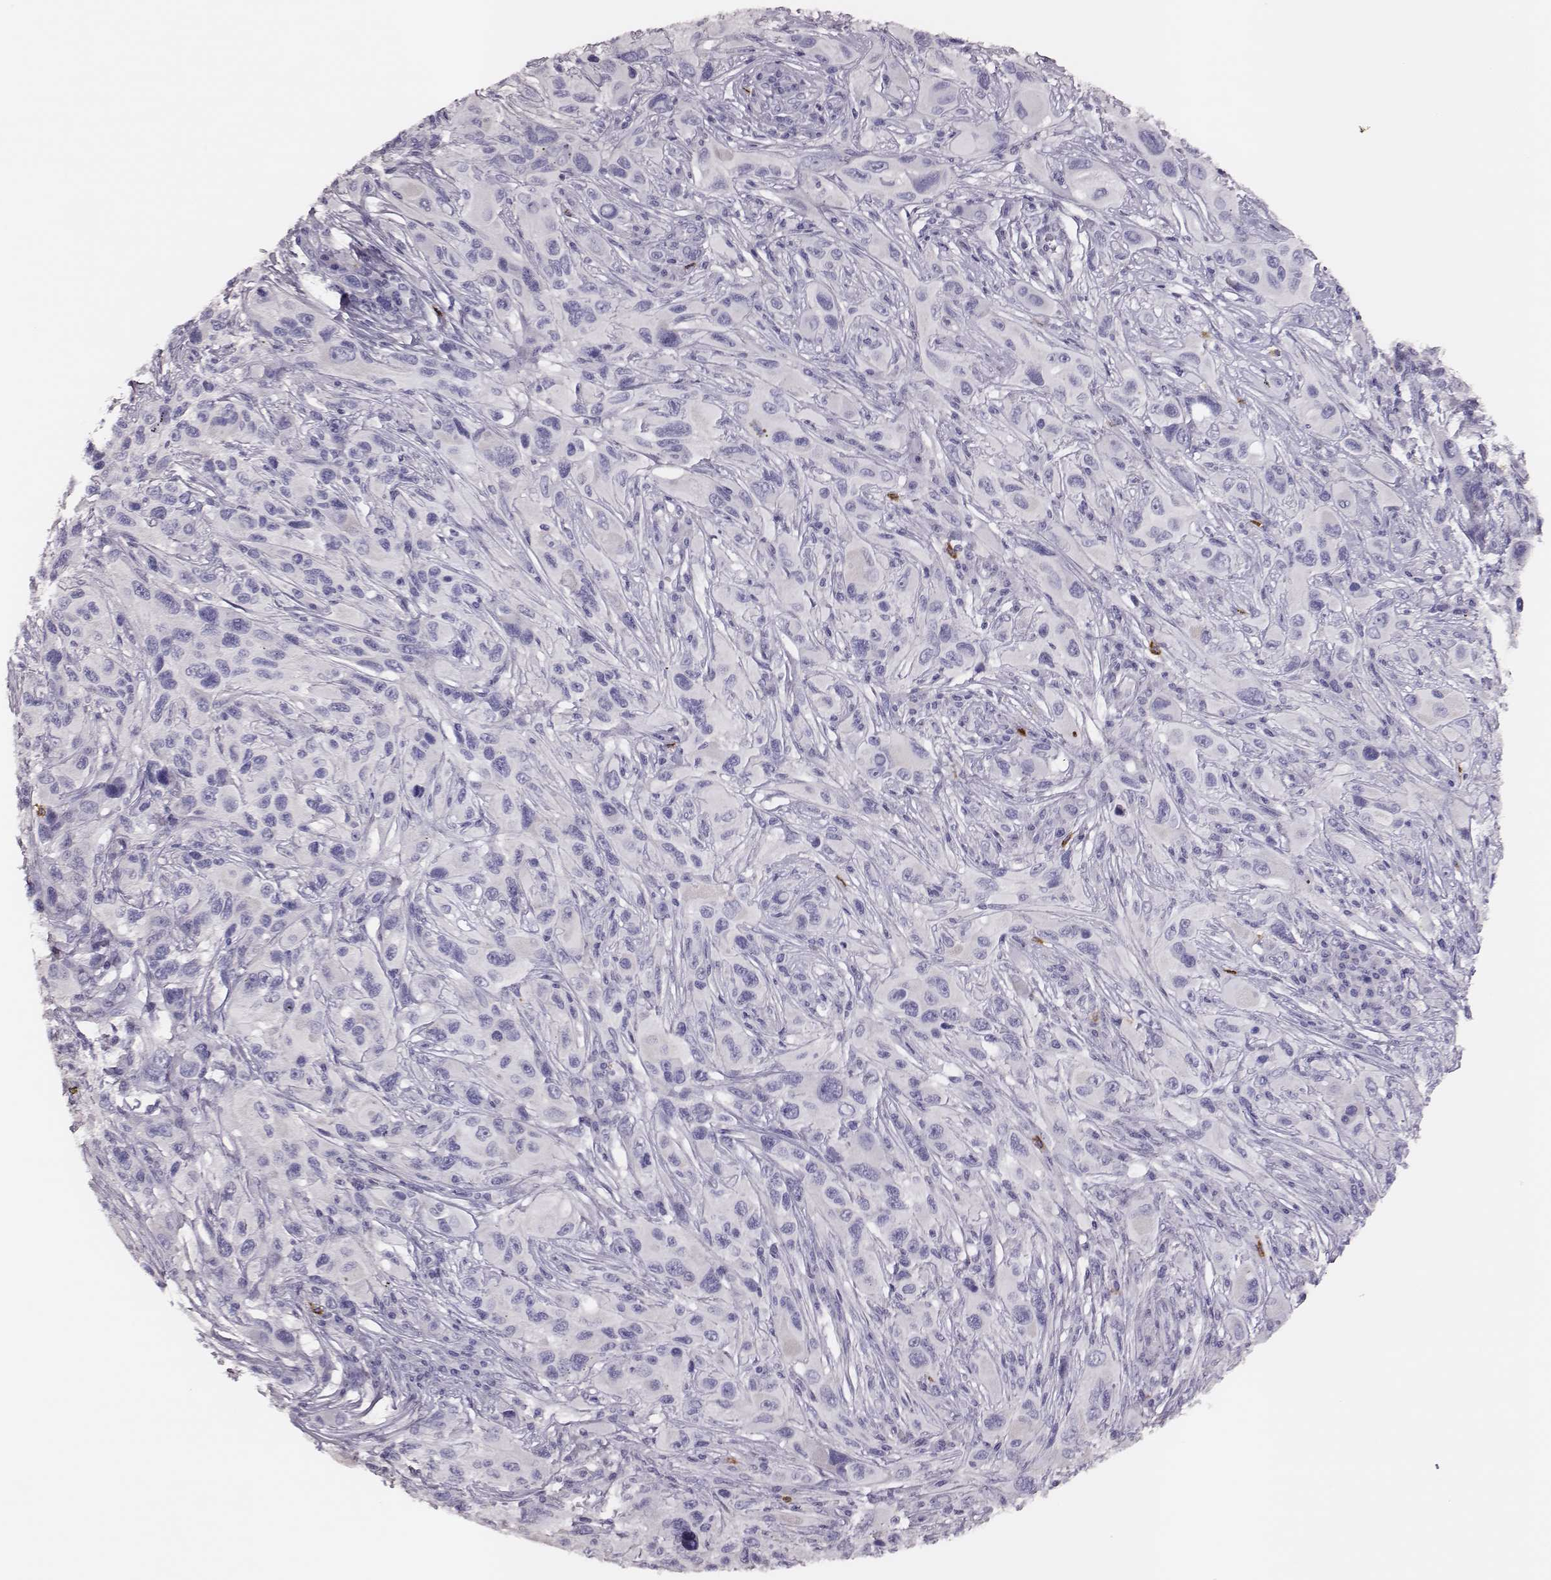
{"staining": {"intensity": "negative", "quantity": "none", "location": "none"}, "tissue": "melanoma", "cell_type": "Tumor cells", "image_type": "cancer", "snomed": [{"axis": "morphology", "description": "Malignant melanoma, NOS"}, {"axis": "topography", "description": "Skin"}], "caption": "This image is of malignant melanoma stained with immunohistochemistry to label a protein in brown with the nuclei are counter-stained blue. There is no expression in tumor cells. (Stains: DAB immunohistochemistry with hematoxylin counter stain, Microscopy: brightfield microscopy at high magnification).", "gene": "P2RY10", "patient": {"sex": "male", "age": 53}}